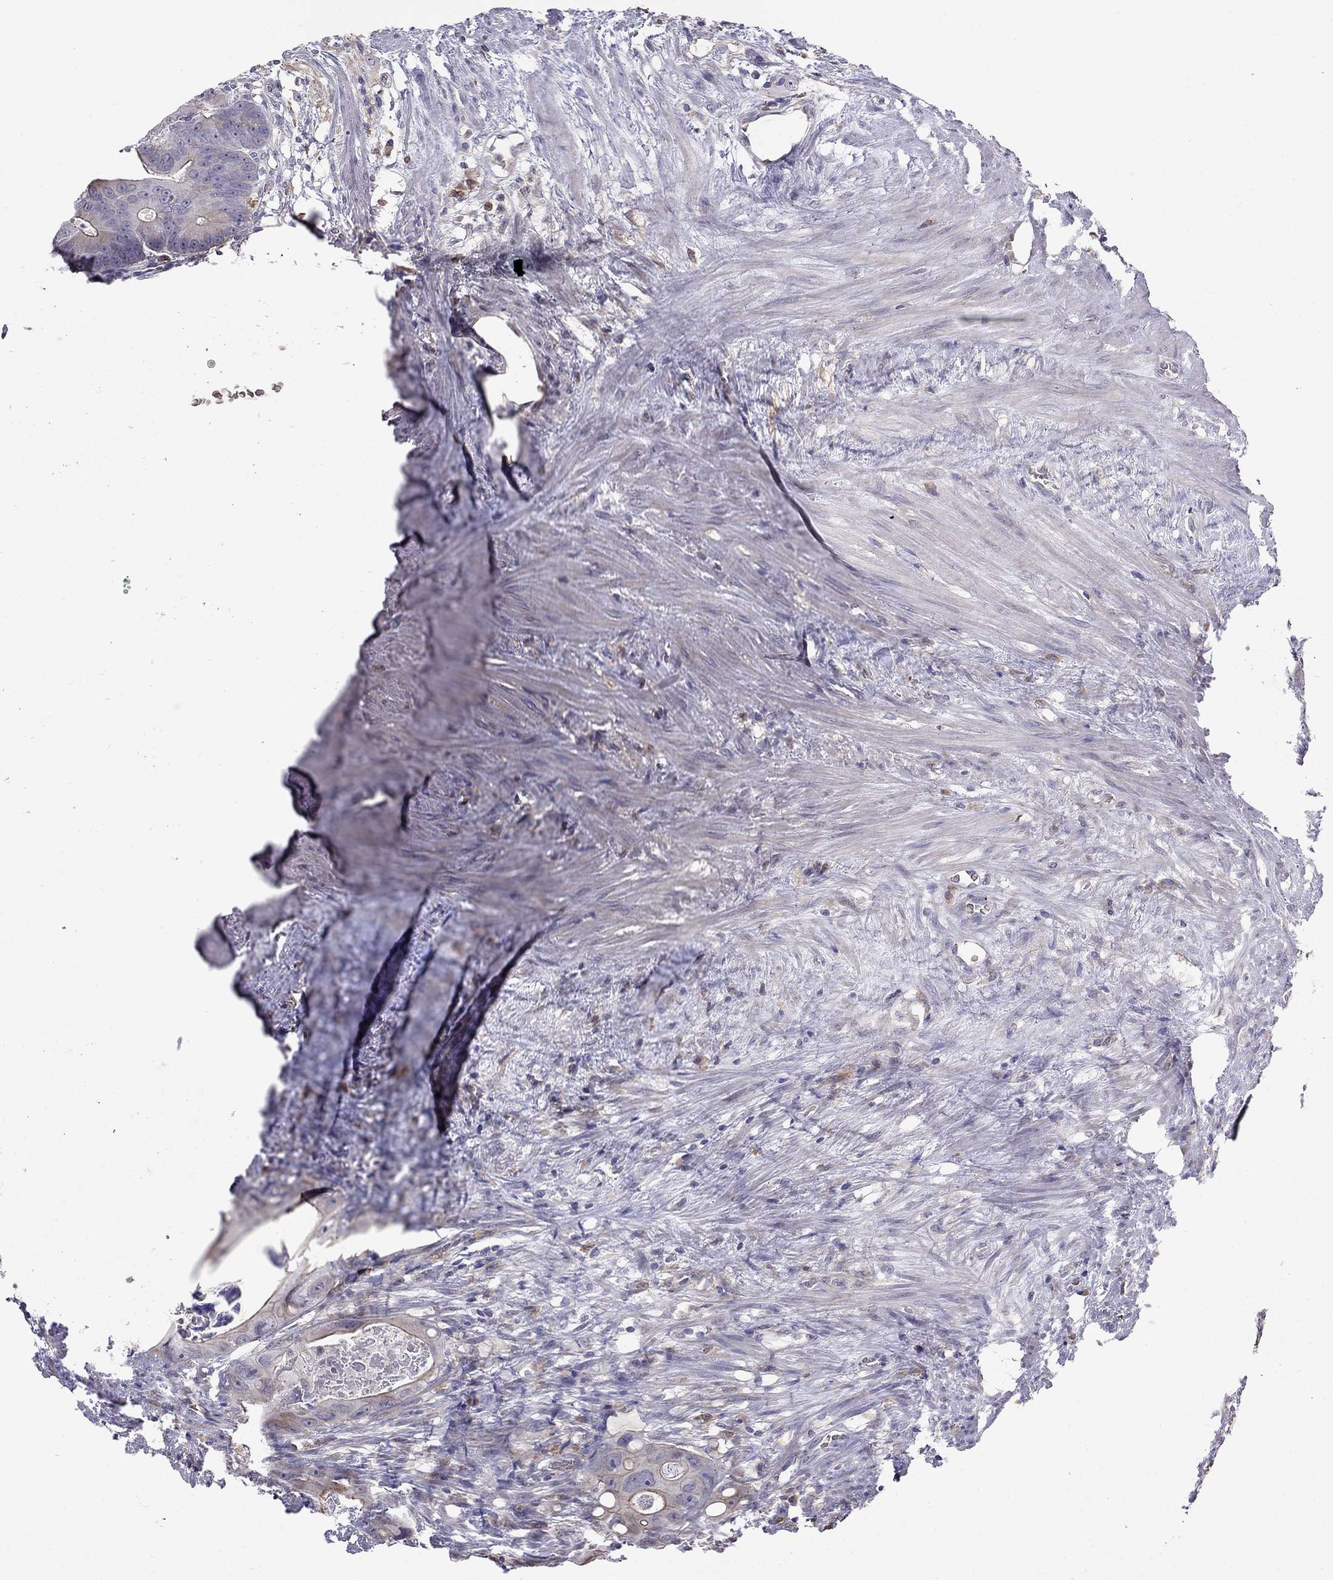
{"staining": {"intensity": "weak", "quantity": "<25%", "location": "cytoplasmic/membranous"}, "tissue": "colorectal cancer", "cell_type": "Tumor cells", "image_type": "cancer", "snomed": [{"axis": "morphology", "description": "Adenocarcinoma, NOS"}, {"axis": "topography", "description": "Rectum"}], "caption": "Tumor cells are negative for protein expression in human colorectal adenocarcinoma.", "gene": "ADAM28", "patient": {"sex": "male", "age": 64}}